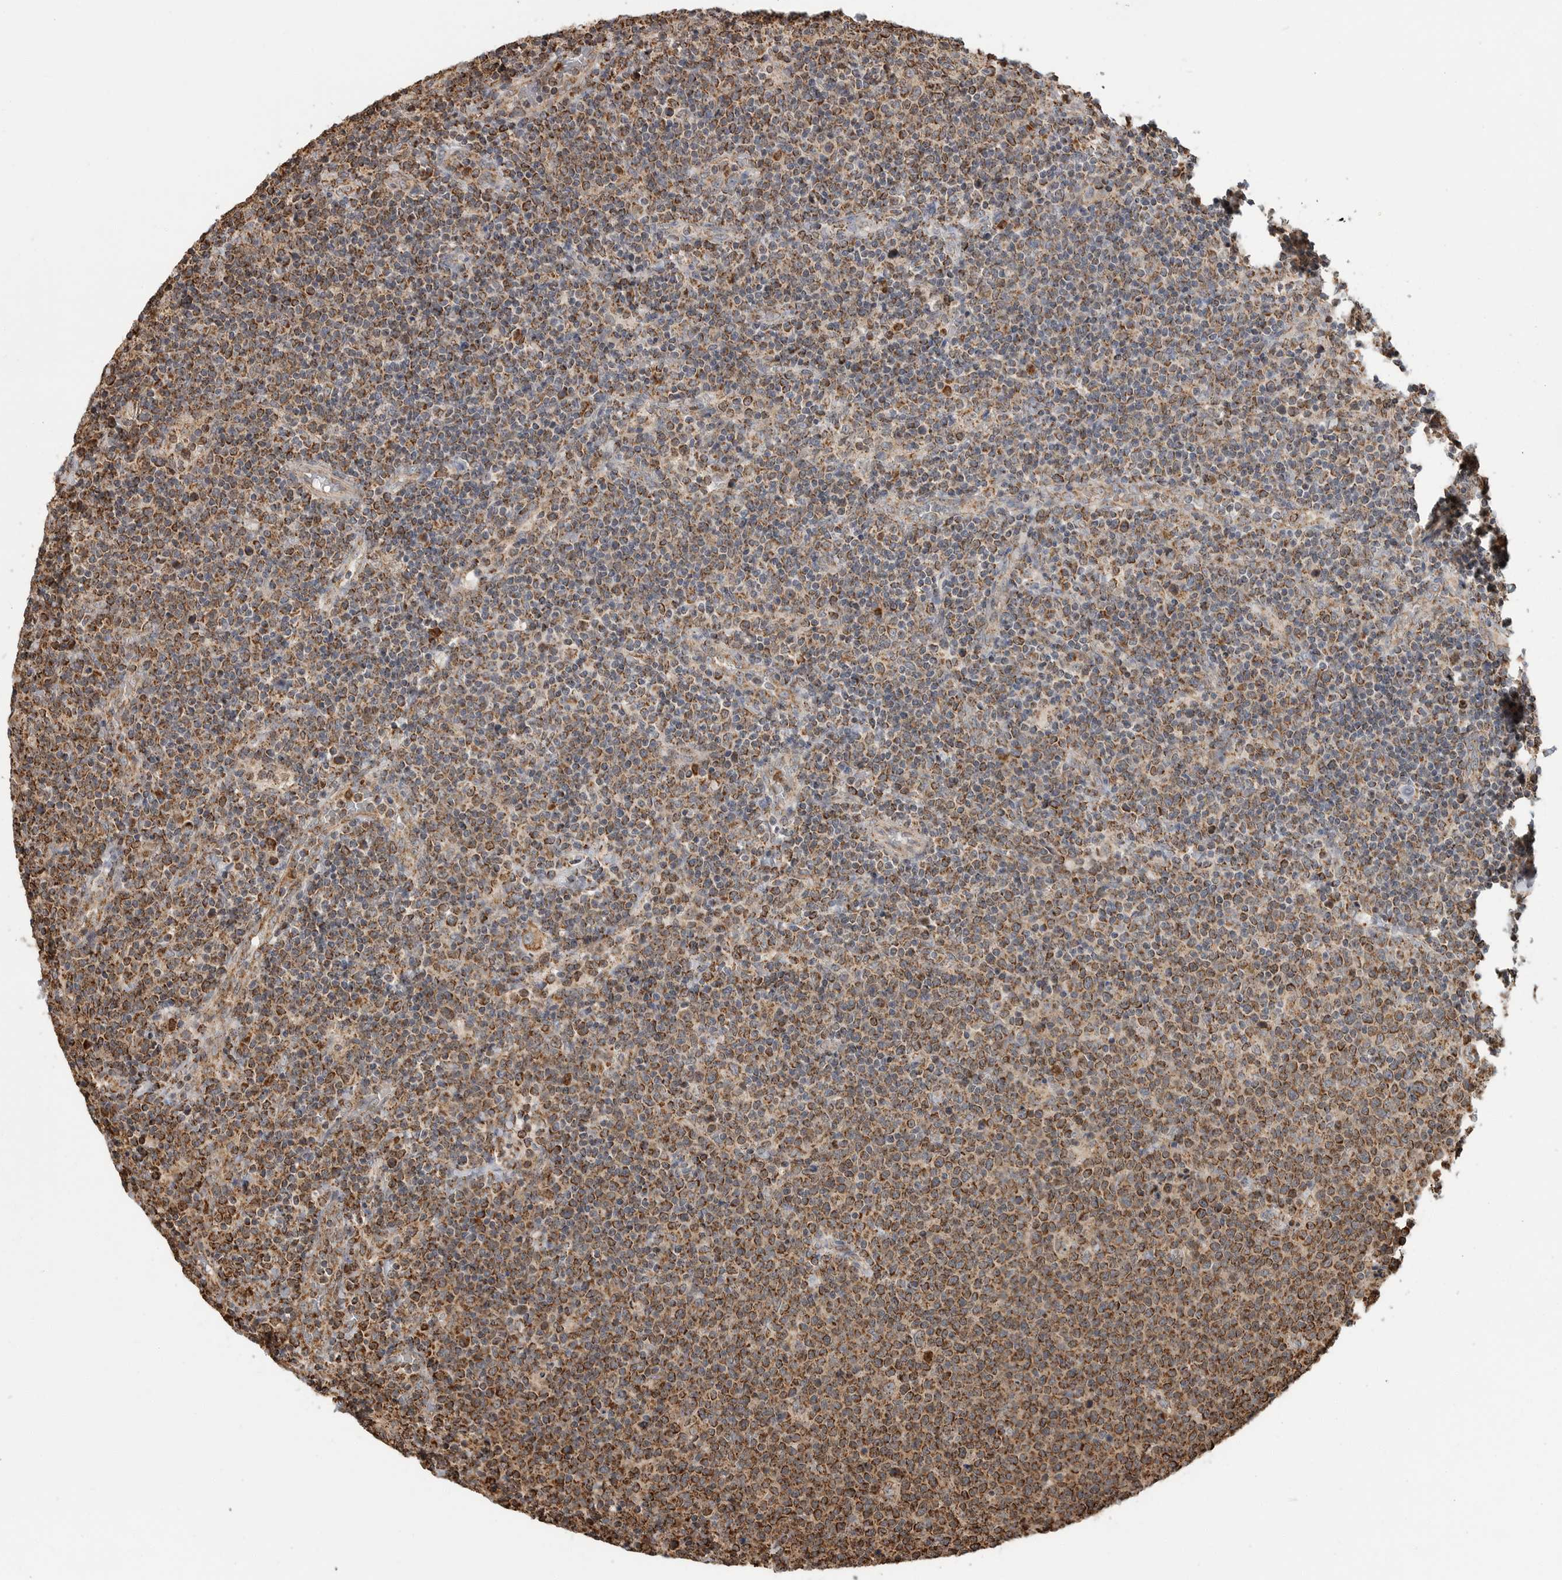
{"staining": {"intensity": "moderate", "quantity": ">75%", "location": "cytoplasmic/membranous"}, "tissue": "lymphoma", "cell_type": "Tumor cells", "image_type": "cancer", "snomed": [{"axis": "morphology", "description": "Malignant lymphoma, non-Hodgkin's type, High grade"}, {"axis": "topography", "description": "Lymph node"}], "caption": "Moderate cytoplasmic/membranous protein positivity is seen in about >75% of tumor cells in lymphoma. The staining is performed using DAB brown chromogen to label protein expression. The nuclei are counter-stained blue using hematoxylin.", "gene": "GCNT2", "patient": {"sex": "male", "age": 61}}